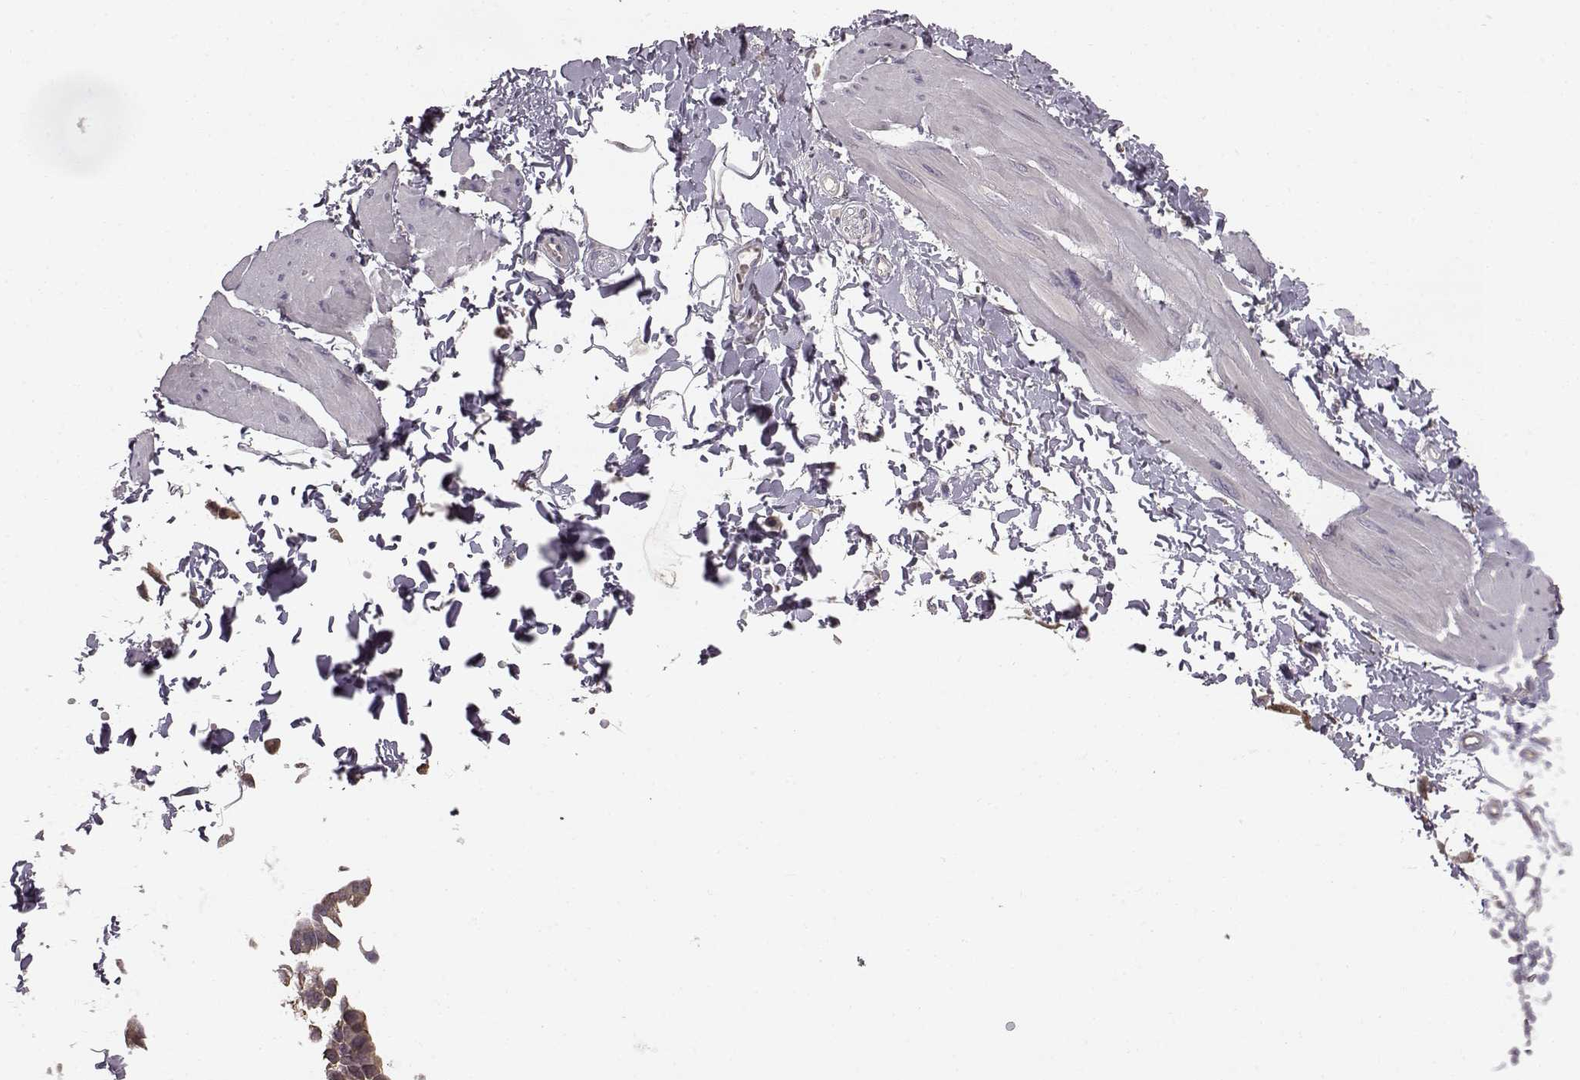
{"staining": {"intensity": "negative", "quantity": "none", "location": "none"}, "tissue": "adipose tissue", "cell_type": "Adipocytes", "image_type": "normal", "snomed": [{"axis": "morphology", "description": "Normal tissue, NOS"}, {"axis": "topography", "description": "Smooth muscle"}, {"axis": "topography", "description": "Peripheral nerve tissue"}], "caption": "Immunohistochemical staining of normal adipose tissue exhibits no significant staining in adipocytes. (DAB (3,3'-diaminobenzidine) IHC, high magnification).", "gene": "NME1", "patient": {"sex": "male", "age": 58}}